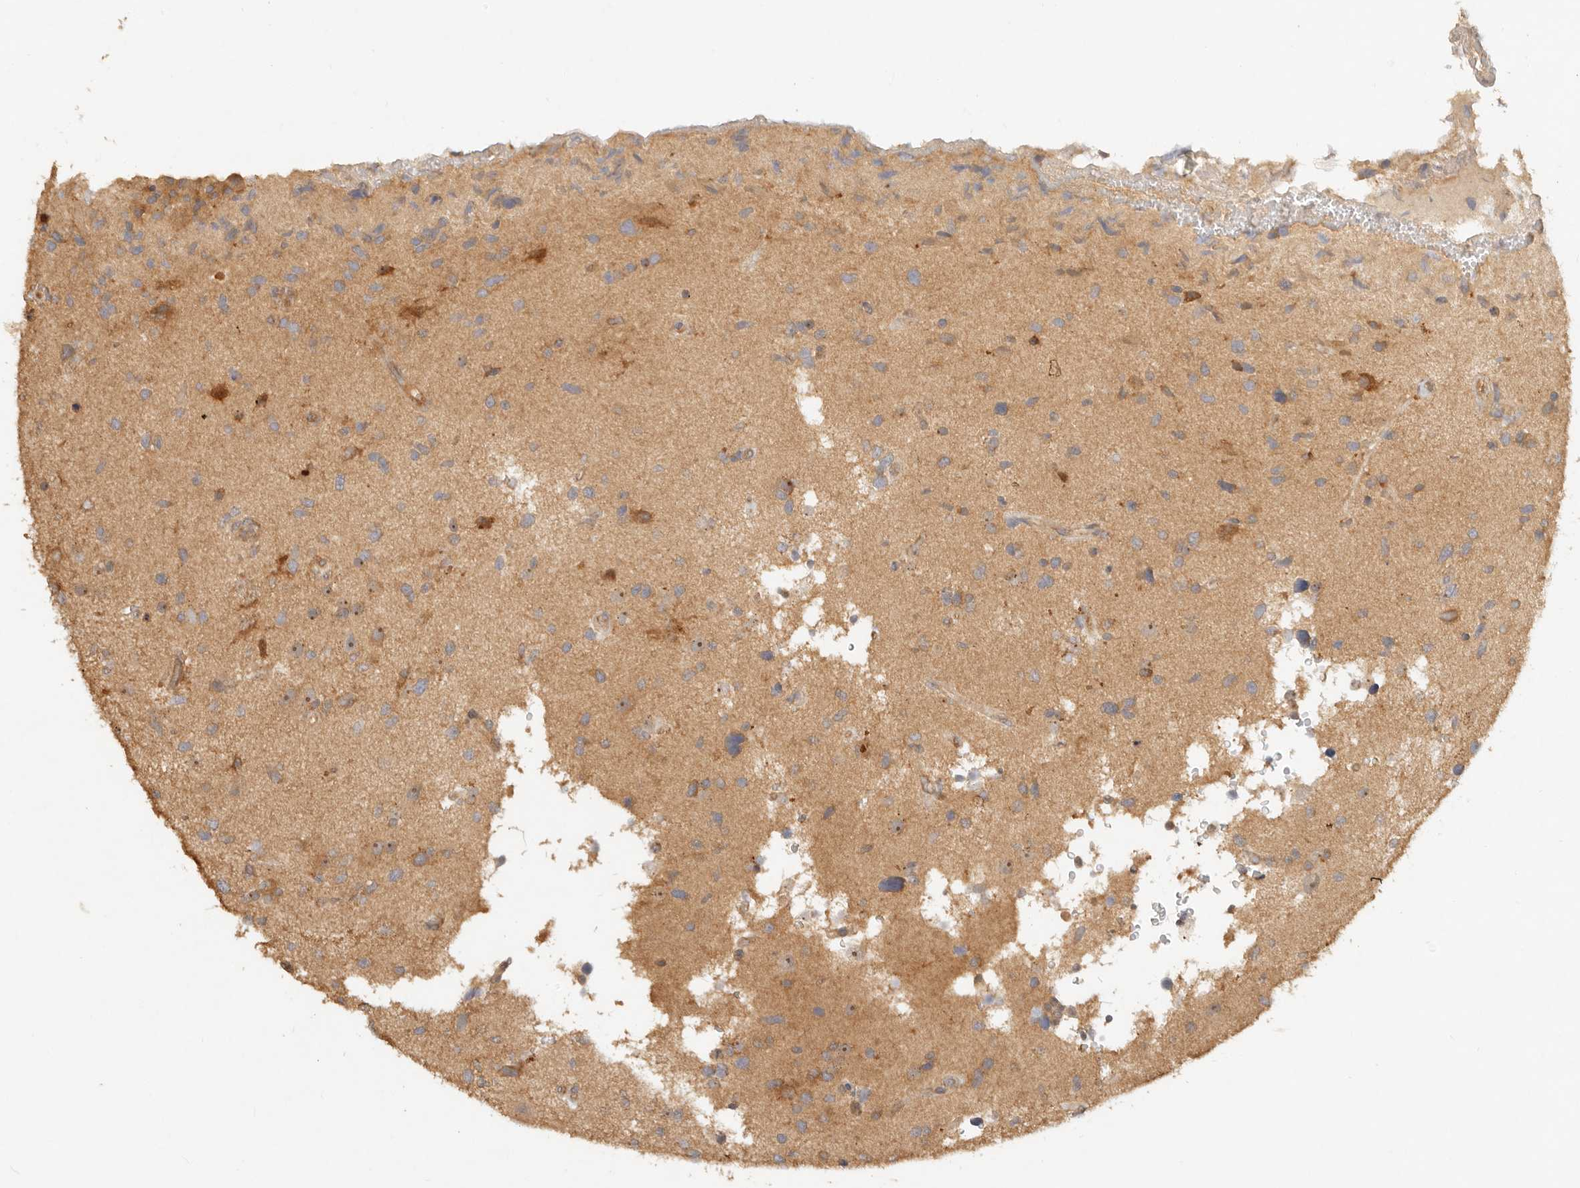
{"staining": {"intensity": "moderate", "quantity": ">75%", "location": "cytoplasmic/membranous"}, "tissue": "glioma", "cell_type": "Tumor cells", "image_type": "cancer", "snomed": [{"axis": "morphology", "description": "Glioma, malignant, High grade"}, {"axis": "topography", "description": "Brain"}], "caption": "Brown immunohistochemical staining in glioma displays moderate cytoplasmic/membranous staining in approximately >75% of tumor cells.", "gene": "HECTD3", "patient": {"sex": "male", "age": 33}}